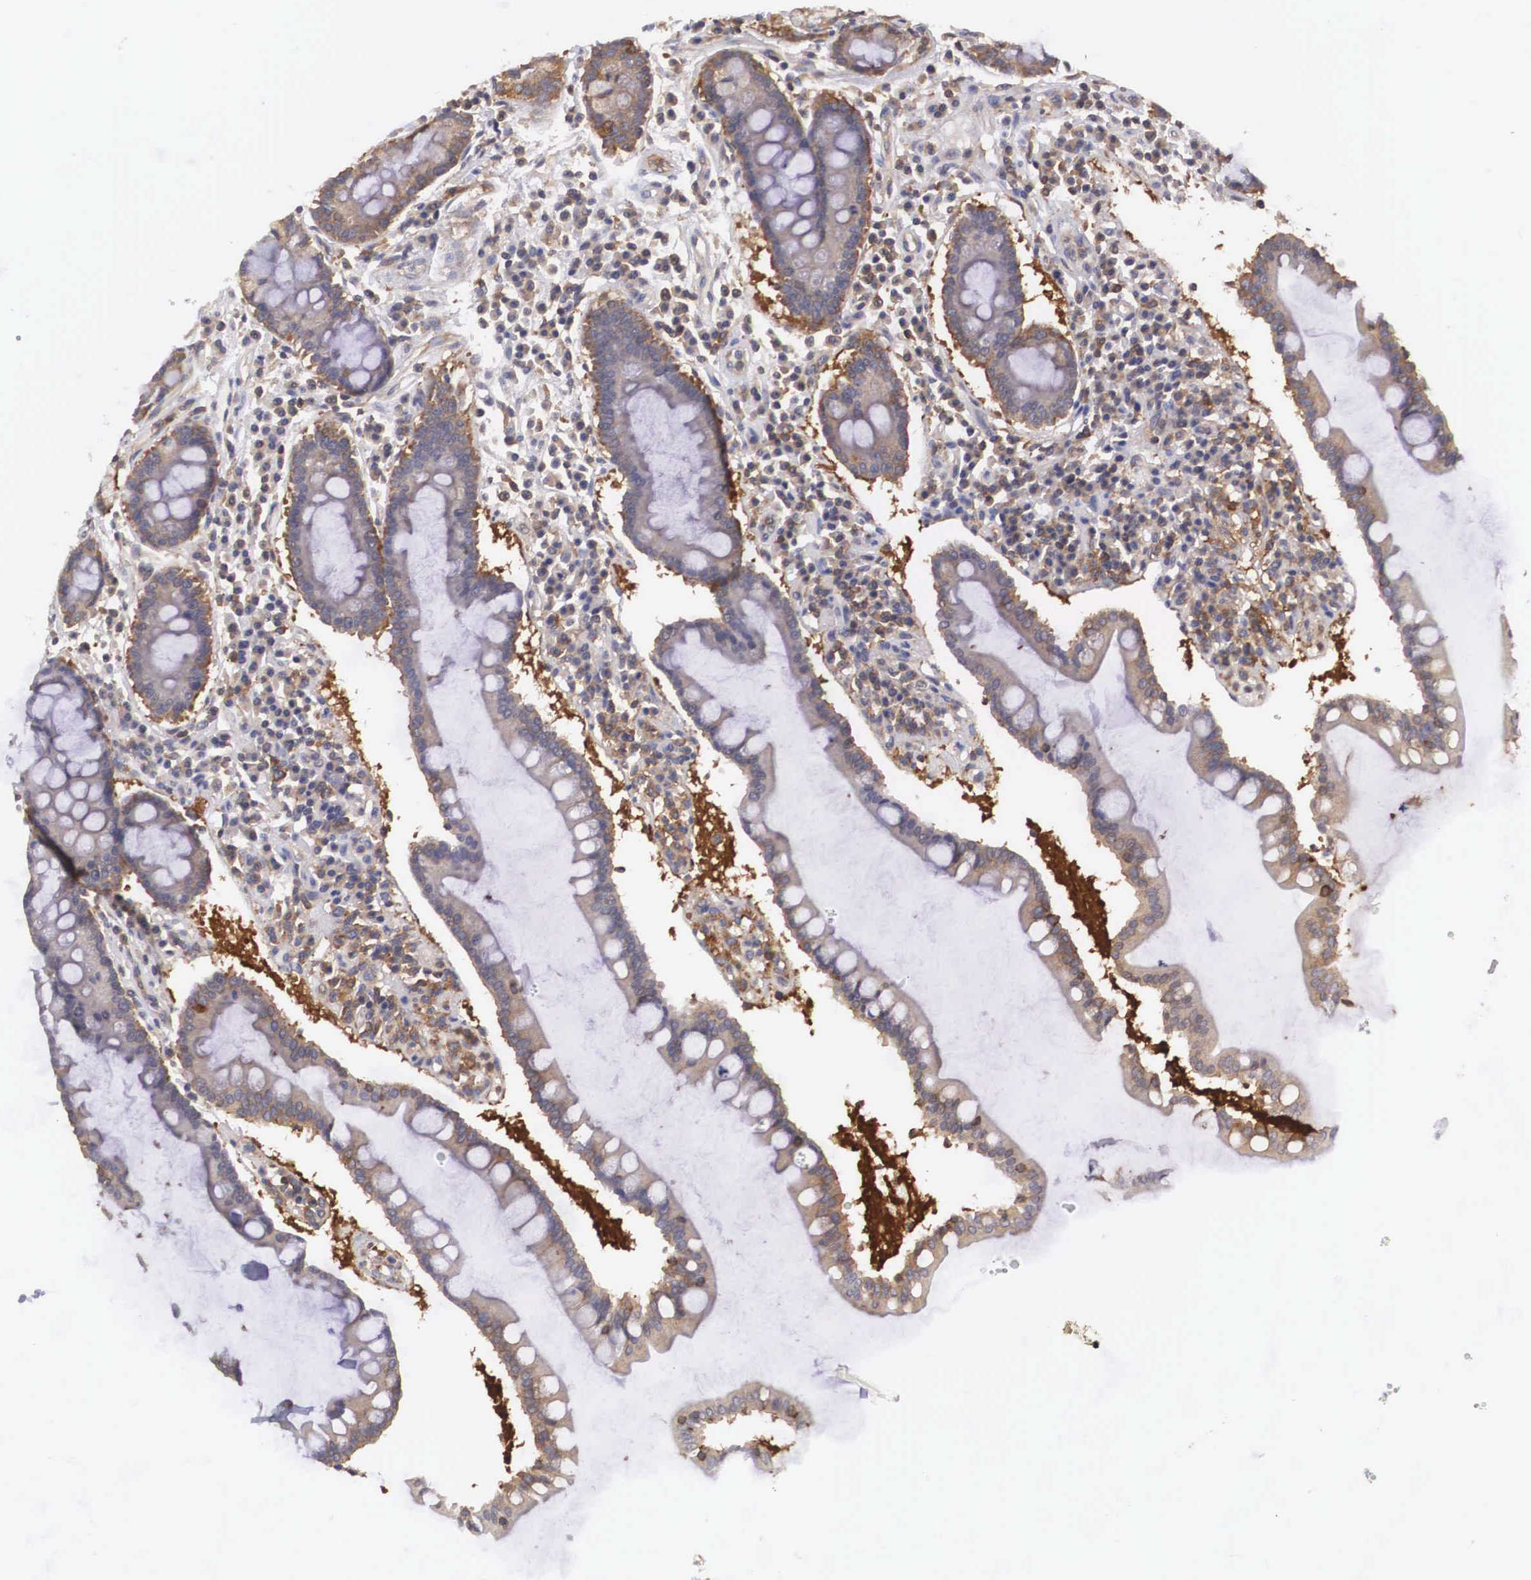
{"staining": {"intensity": "moderate", "quantity": "<25%", "location": "cytoplasmic/membranous"}, "tissue": "duodenum", "cell_type": "Glandular cells", "image_type": "normal", "snomed": [{"axis": "morphology", "description": "Normal tissue, NOS"}, {"axis": "topography", "description": "Duodenum"}], "caption": "A micrograph of human duodenum stained for a protein shows moderate cytoplasmic/membranous brown staining in glandular cells.", "gene": "GRIPAP1", "patient": {"sex": "male", "age": 73}}